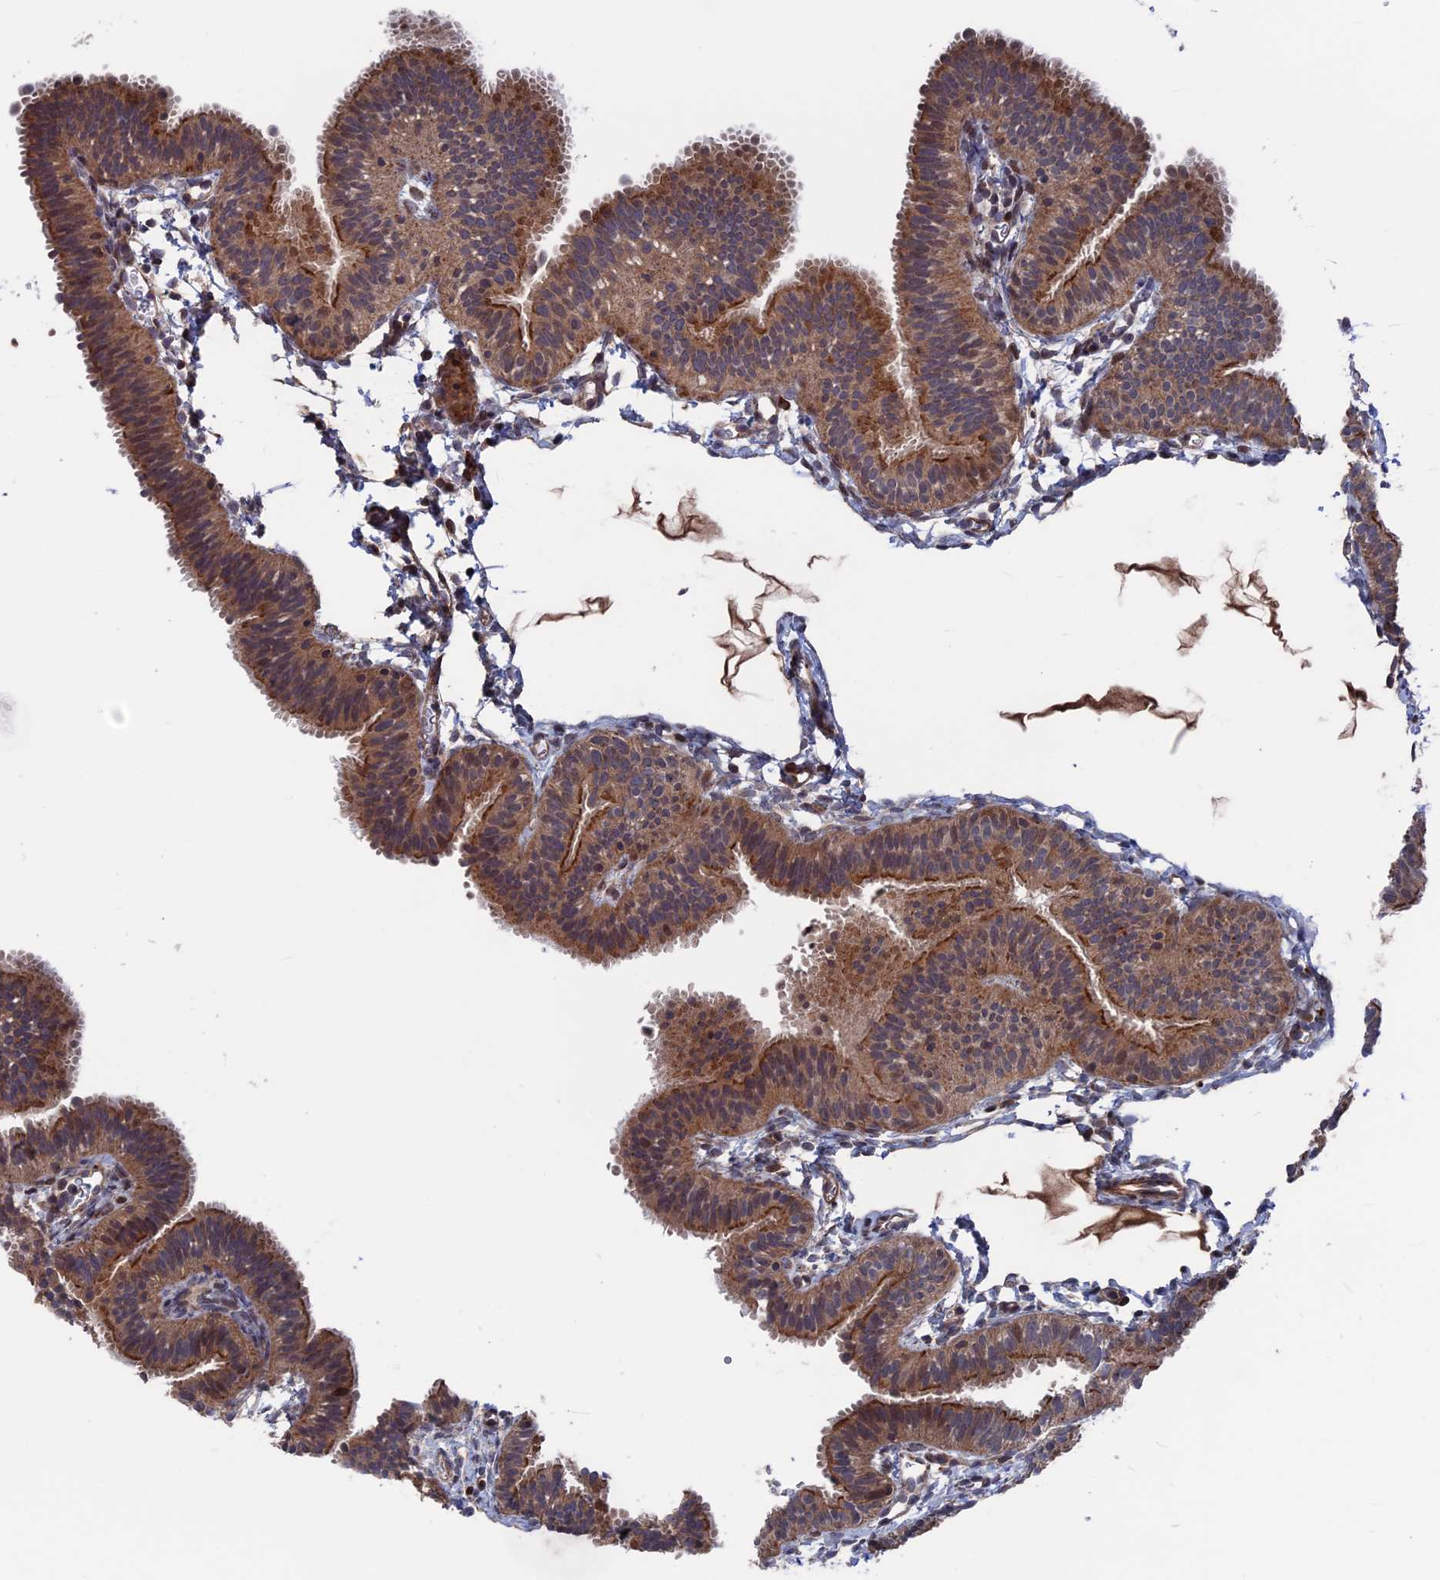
{"staining": {"intensity": "moderate", "quantity": ">75%", "location": "cytoplasmic/membranous"}, "tissue": "fallopian tube", "cell_type": "Glandular cells", "image_type": "normal", "snomed": [{"axis": "morphology", "description": "Normal tissue, NOS"}, {"axis": "topography", "description": "Fallopian tube"}], "caption": "Fallopian tube stained for a protein (brown) demonstrates moderate cytoplasmic/membranous positive expression in about >75% of glandular cells.", "gene": "PLA2G15", "patient": {"sex": "female", "age": 35}}